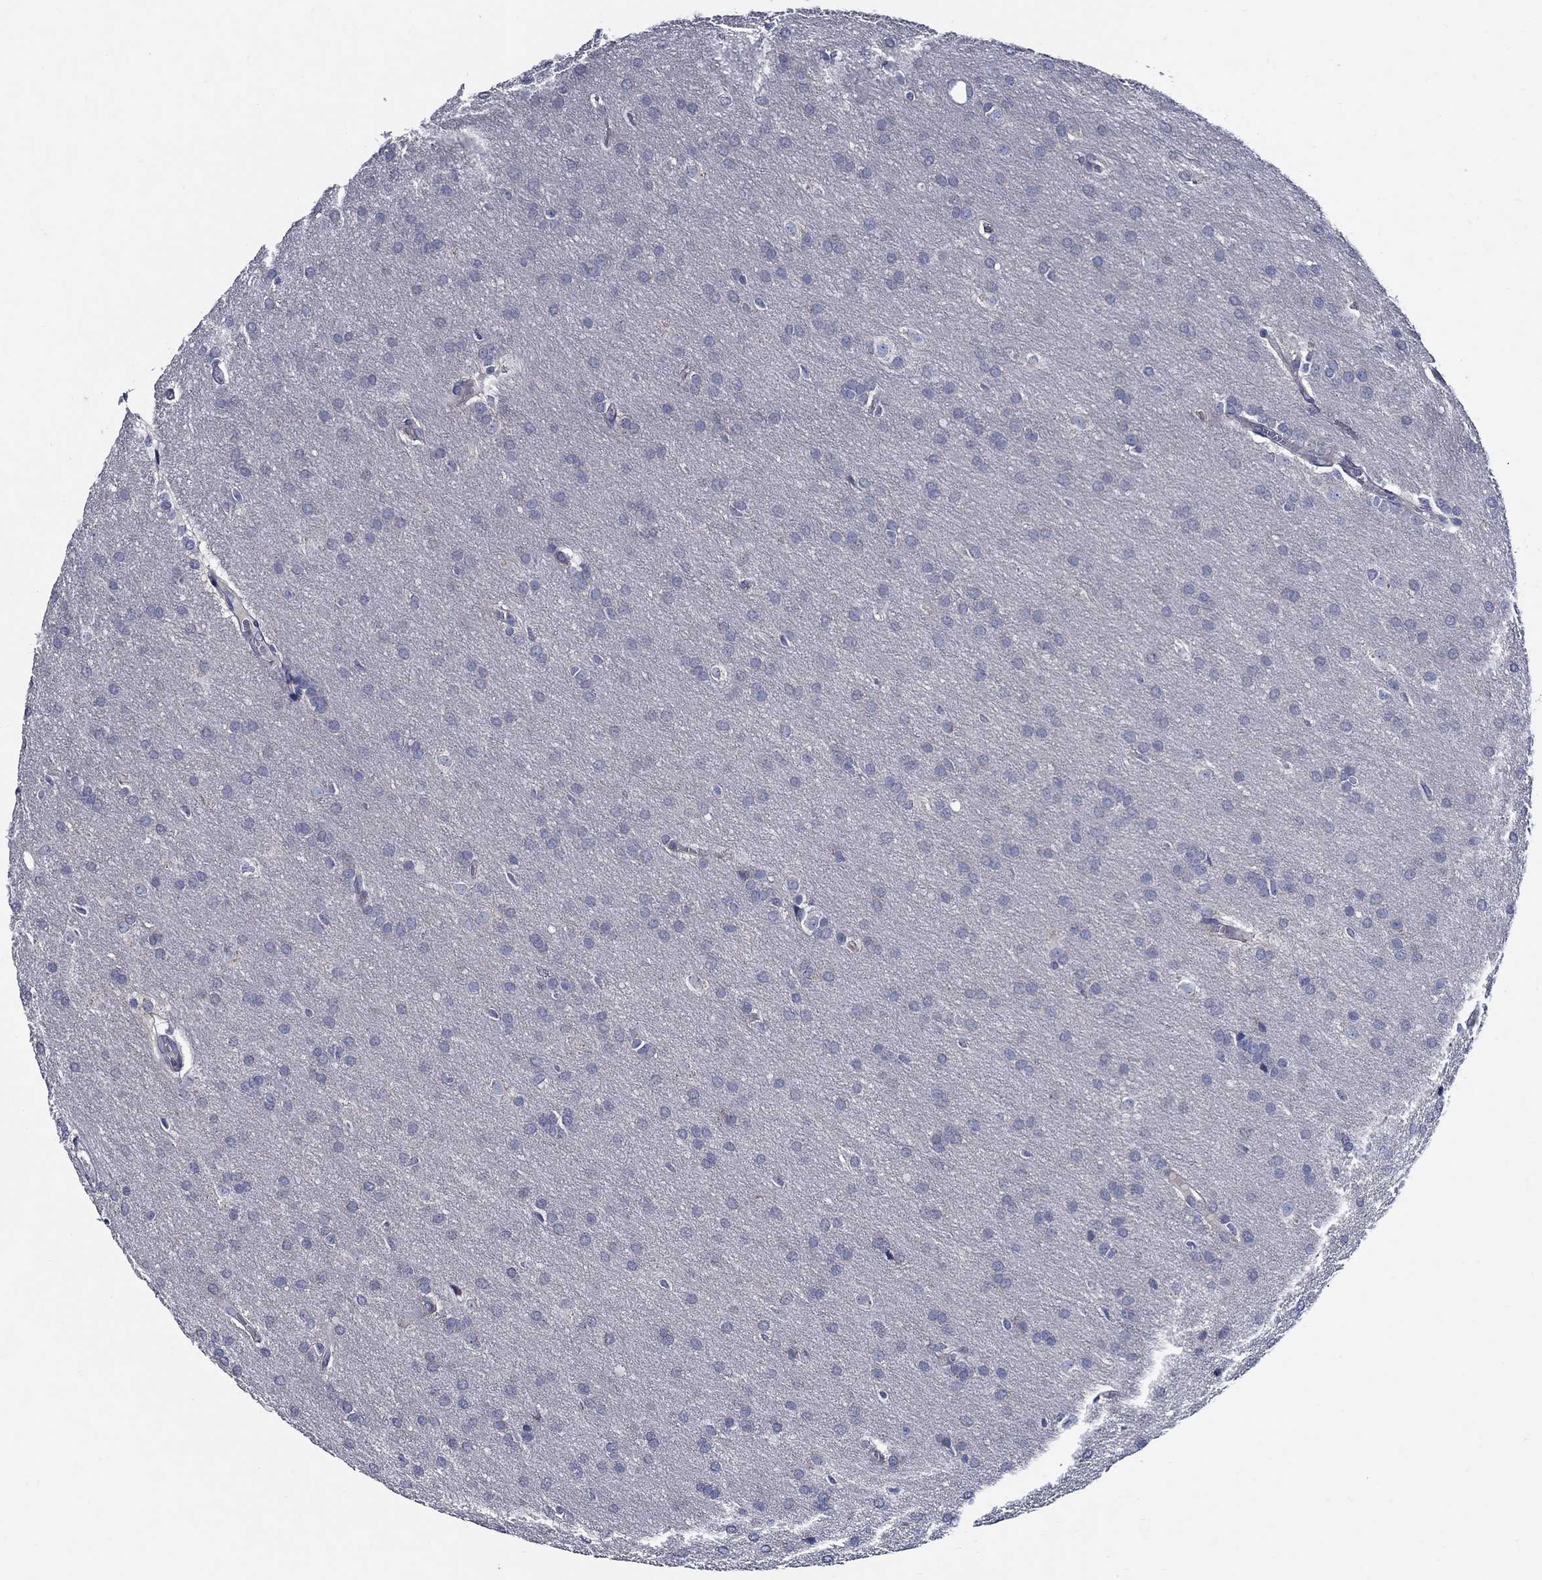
{"staining": {"intensity": "negative", "quantity": "none", "location": "none"}, "tissue": "glioma", "cell_type": "Tumor cells", "image_type": "cancer", "snomed": [{"axis": "morphology", "description": "Glioma, malignant, Low grade"}, {"axis": "topography", "description": "Brain"}], "caption": "Micrograph shows no protein positivity in tumor cells of malignant glioma (low-grade) tissue.", "gene": "SKOR1", "patient": {"sex": "female", "age": 32}}